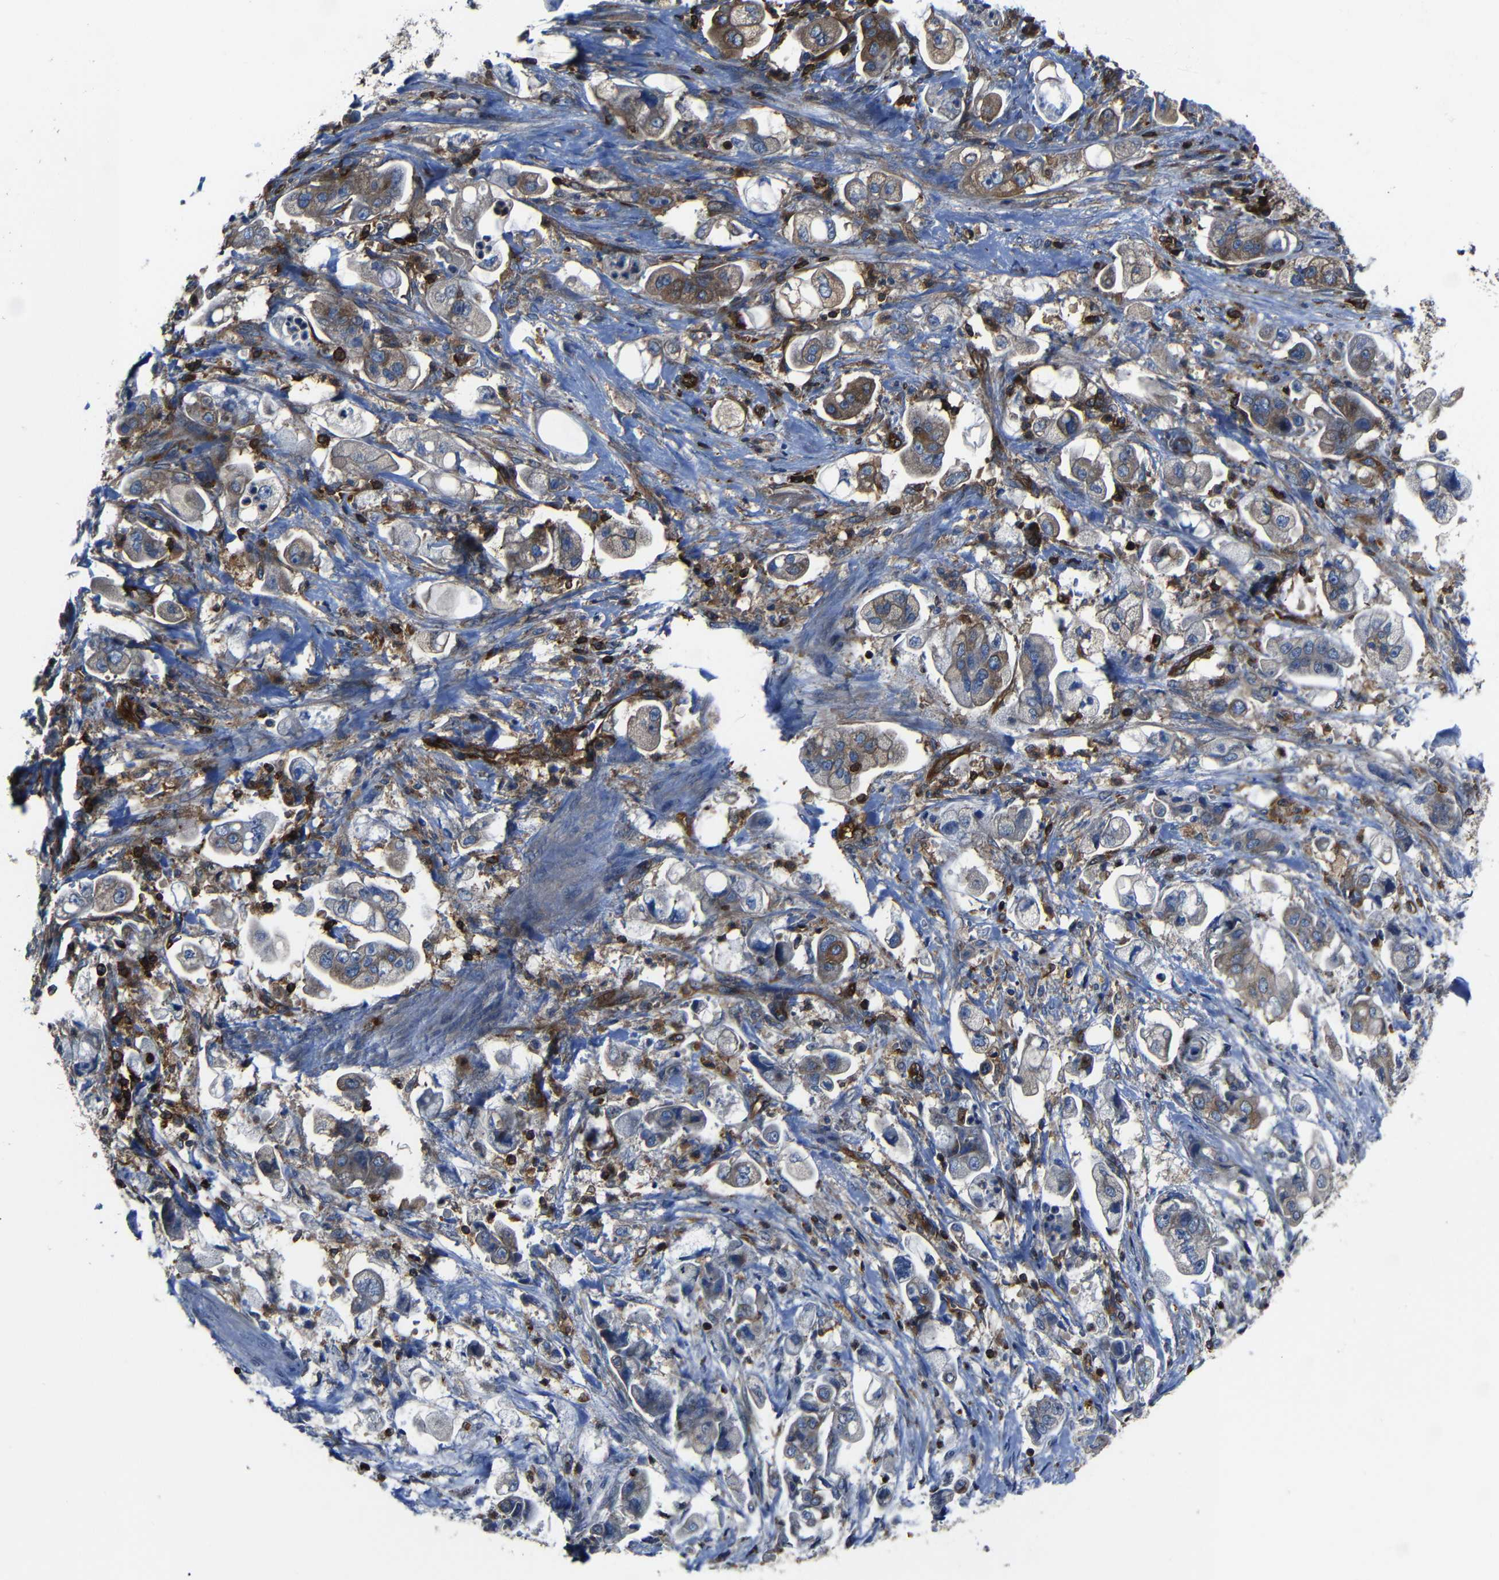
{"staining": {"intensity": "moderate", "quantity": "25%-75%", "location": "cytoplasmic/membranous"}, "tissue": "stomach cancer", "cell_type": "Tumor cells", "image_type": "cancer", "snomed": [{"axis": "morphology", "description": "Adenocarcinoma, NOS"}, {"axis": "topography", "description": "Stomach"}], "caption": "Approximately 25%-75% of tumor cells in adenocarcinoma (stomach) display moderate cytoplasmic/membranous protein expression as visualized by brown immunohistochemical staining.", "gene": "ARHGEF1", "patient": {"sex": "male", "age": 62}}